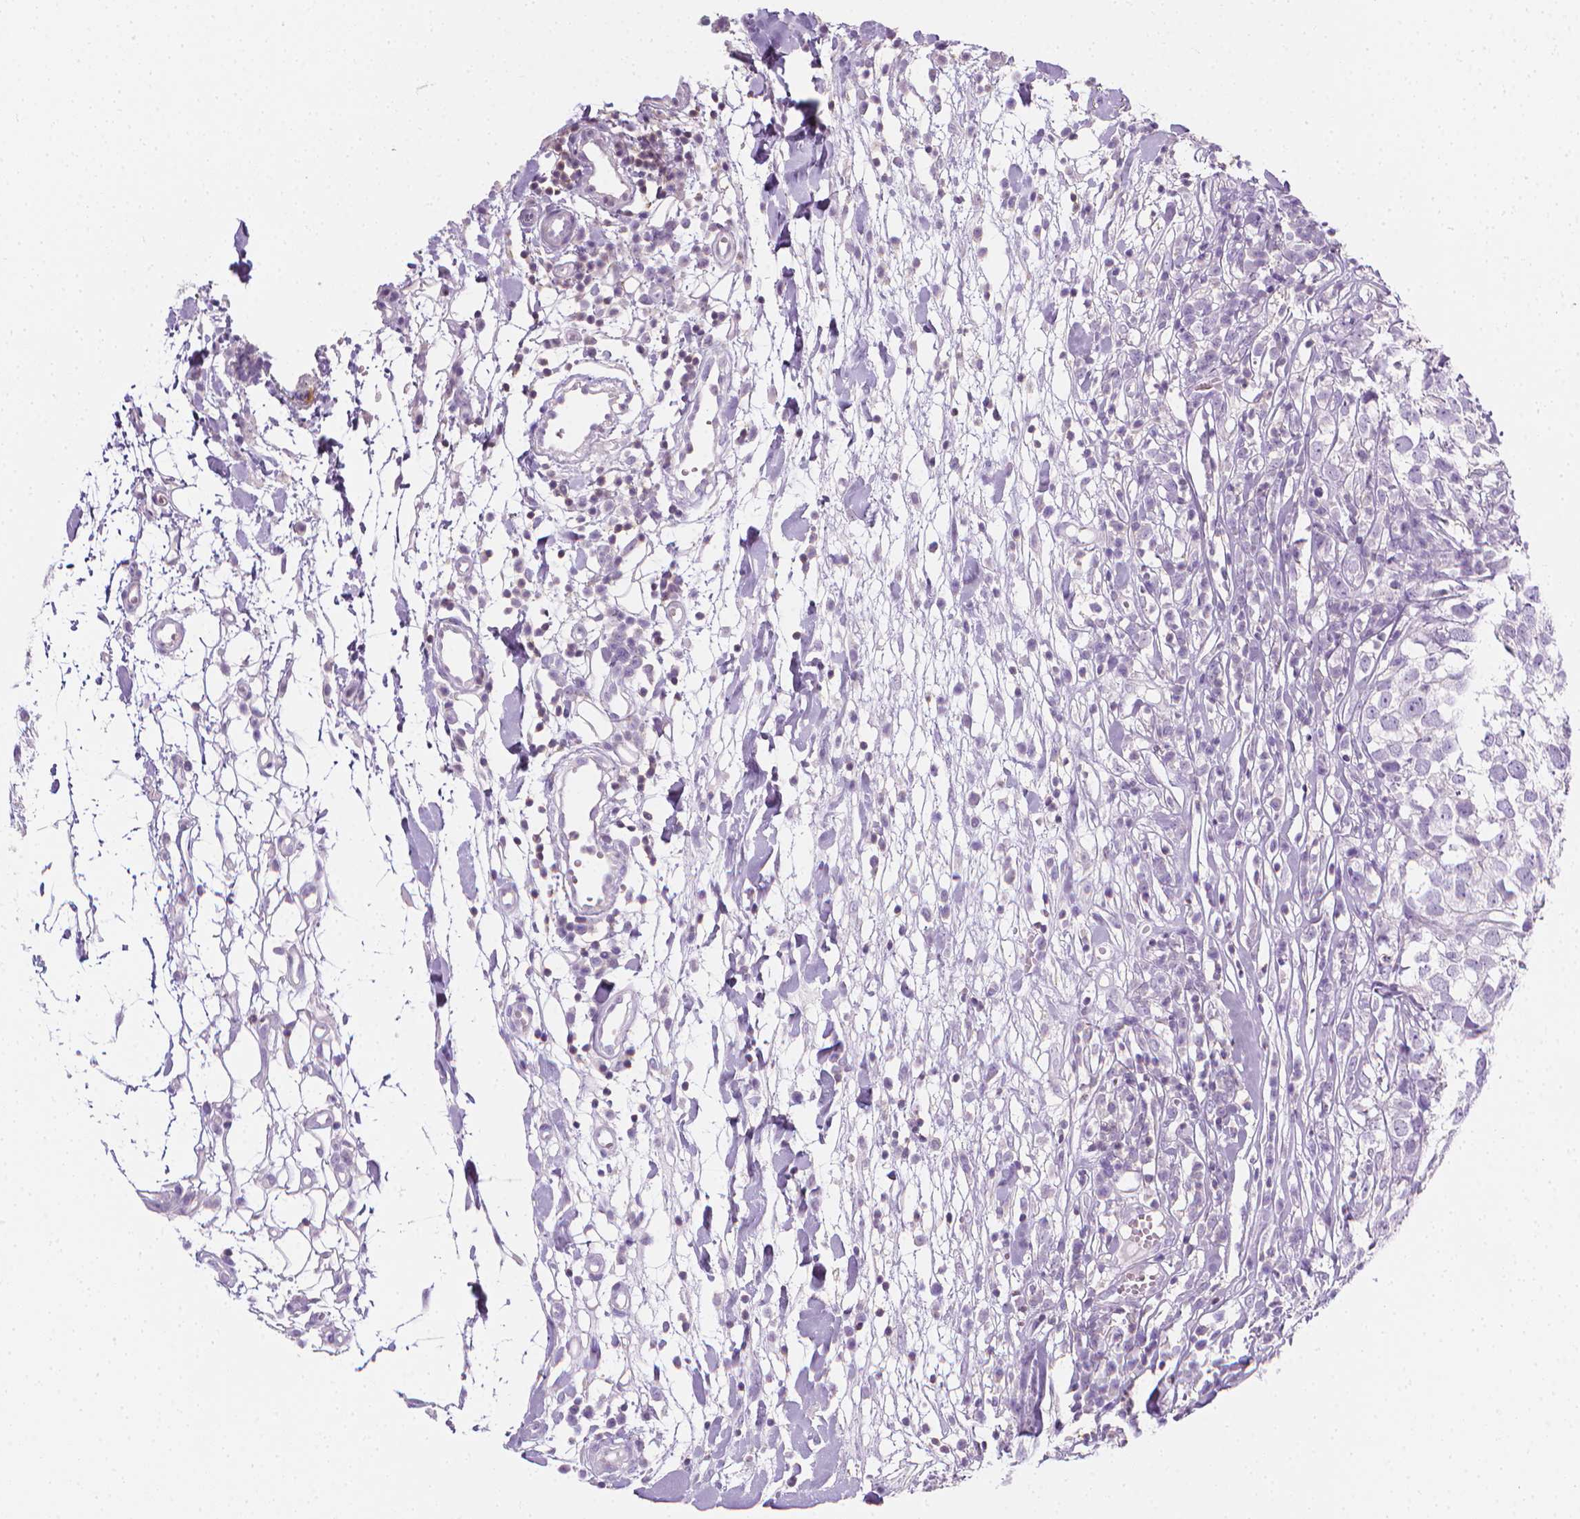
{"staining": {"intensity": "negative", "quantity": "none", "location": "none"}, "tissue": "breast cancer", "cell_type": "Tumor cells", "image_type": "cancer", "snomed": [{"axis": "morphology", "description": "Duct carcinoma"}, {"axis": "topography", "description": "Breast"}], "caption": "IHC of infiltrating ductal carcinoma (breast) exhibits no positivity in tumor cells.", "gene": "DCAF8L1", "patient": {"sex": "female", "age": 30}}